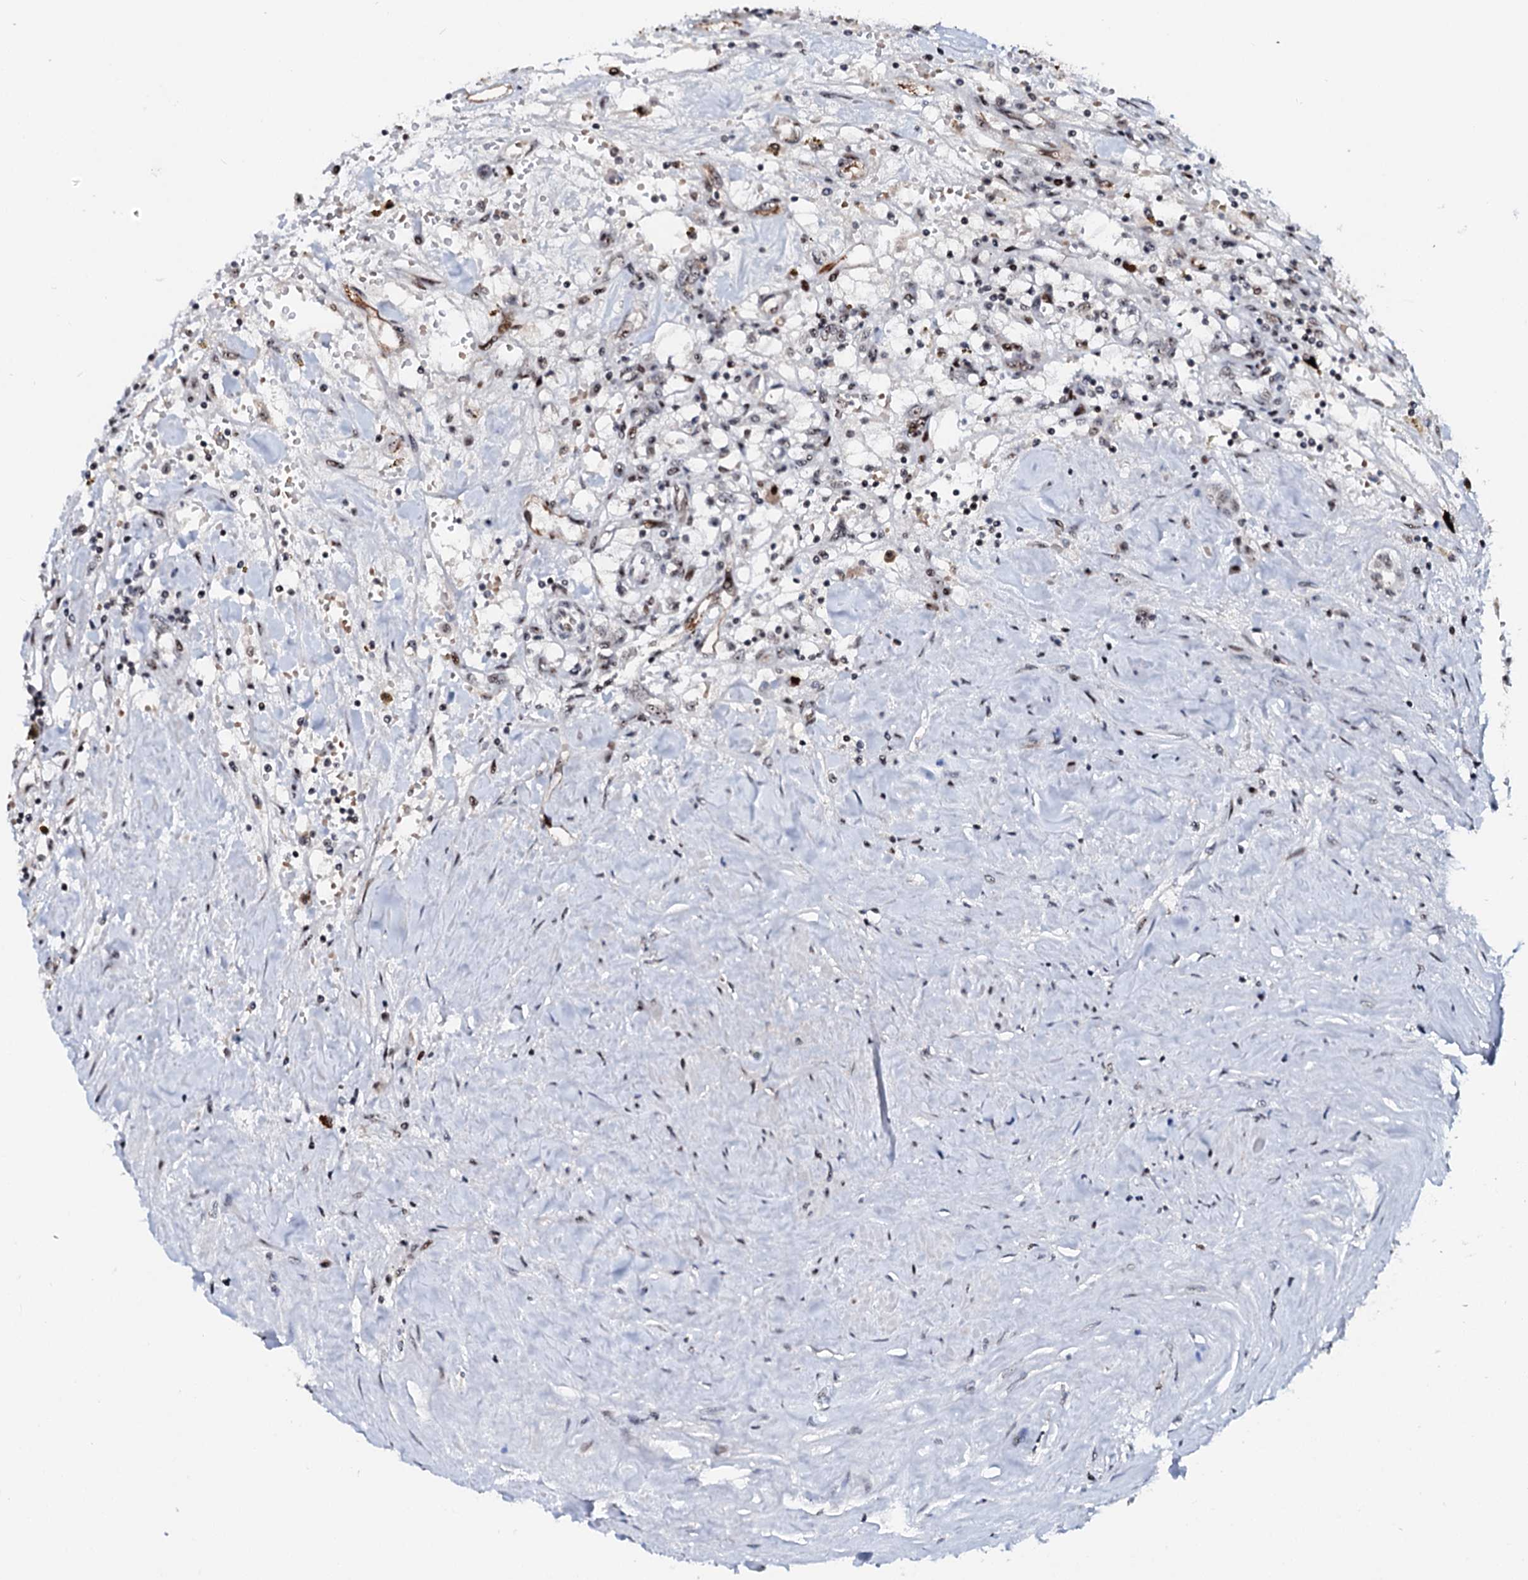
{"staining": {"intensity": "negative", "quantity": "none", "location": "none"}, "tissue": "renal cancer", "cell_type": "Tumor cells", "image_type": "cancer", "snomed": [{"axis": "morphology", "description": "Adenocarcinoma, NOS"}, {"axis": "topography", "description": "Kidney"}], "caption": "DAB immunohistochemical staining of human renal cancer (adenocarcinoma) exhibits no significant positivity in tumor cells.", "gene": "NEUROG3", "patient": {"sex": "male", "age": 56}}